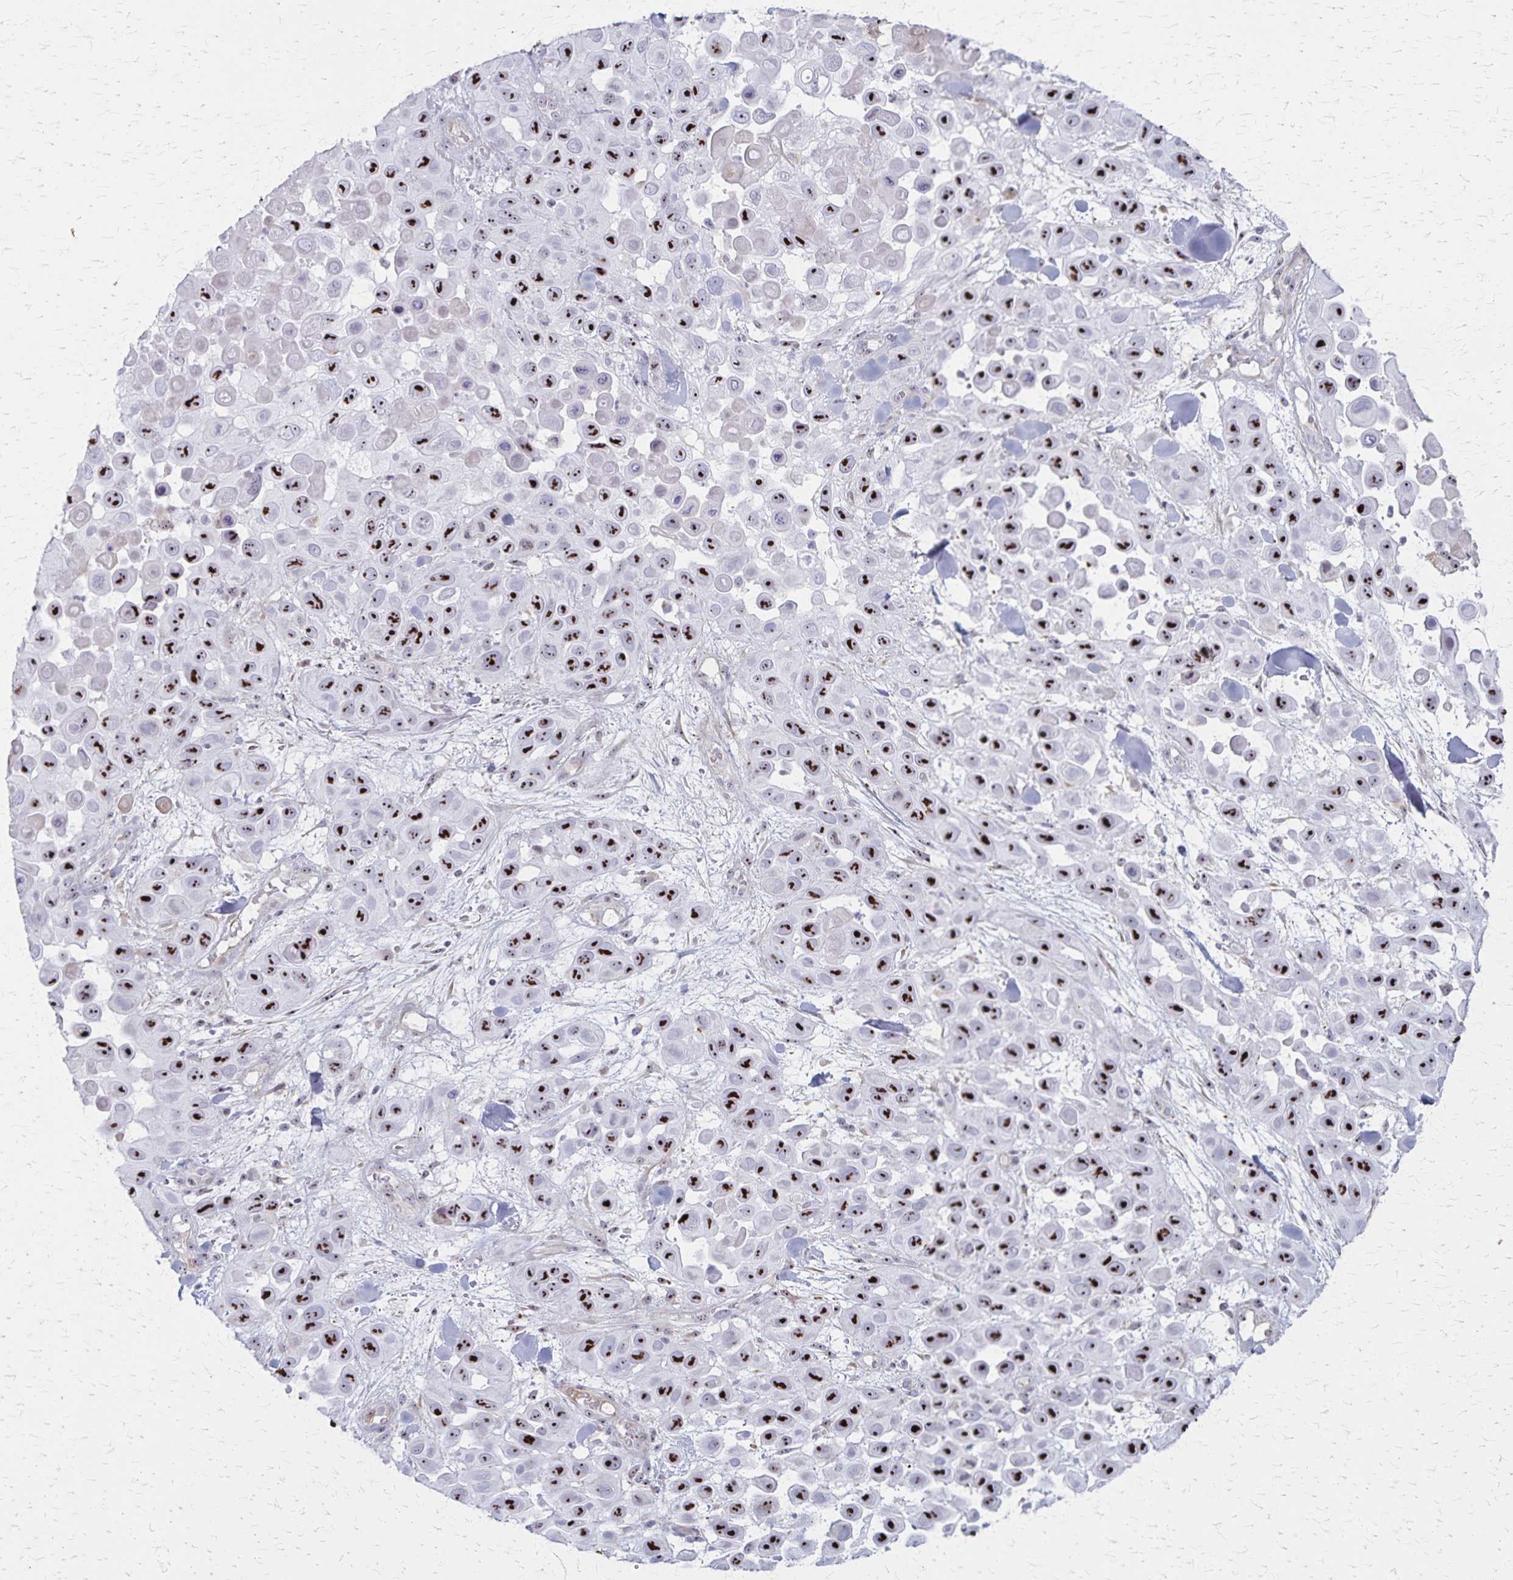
{"staining": {"intensity": "strong", "quantity": ">75%", "location": "nuclear"}, "tissue": "skin cancer", "cell_type": "Tumor cells", "image_type": "cancer", "snomed": [{"axis": "morphology", "description": "Squamous cell carcinoma, NOS"}, {"axis": "topography", "description": "Skin"}], "caption": "This photomicrograph reveals skin squamous cell carcinoma stained with IHC to label a protein in brown. The nuclear of tumor cells show strong positivity for the protein. Nuclei are counter-stained blue.", "gene": "DLK2", "patient": {"sex": "male", "age": 81}}